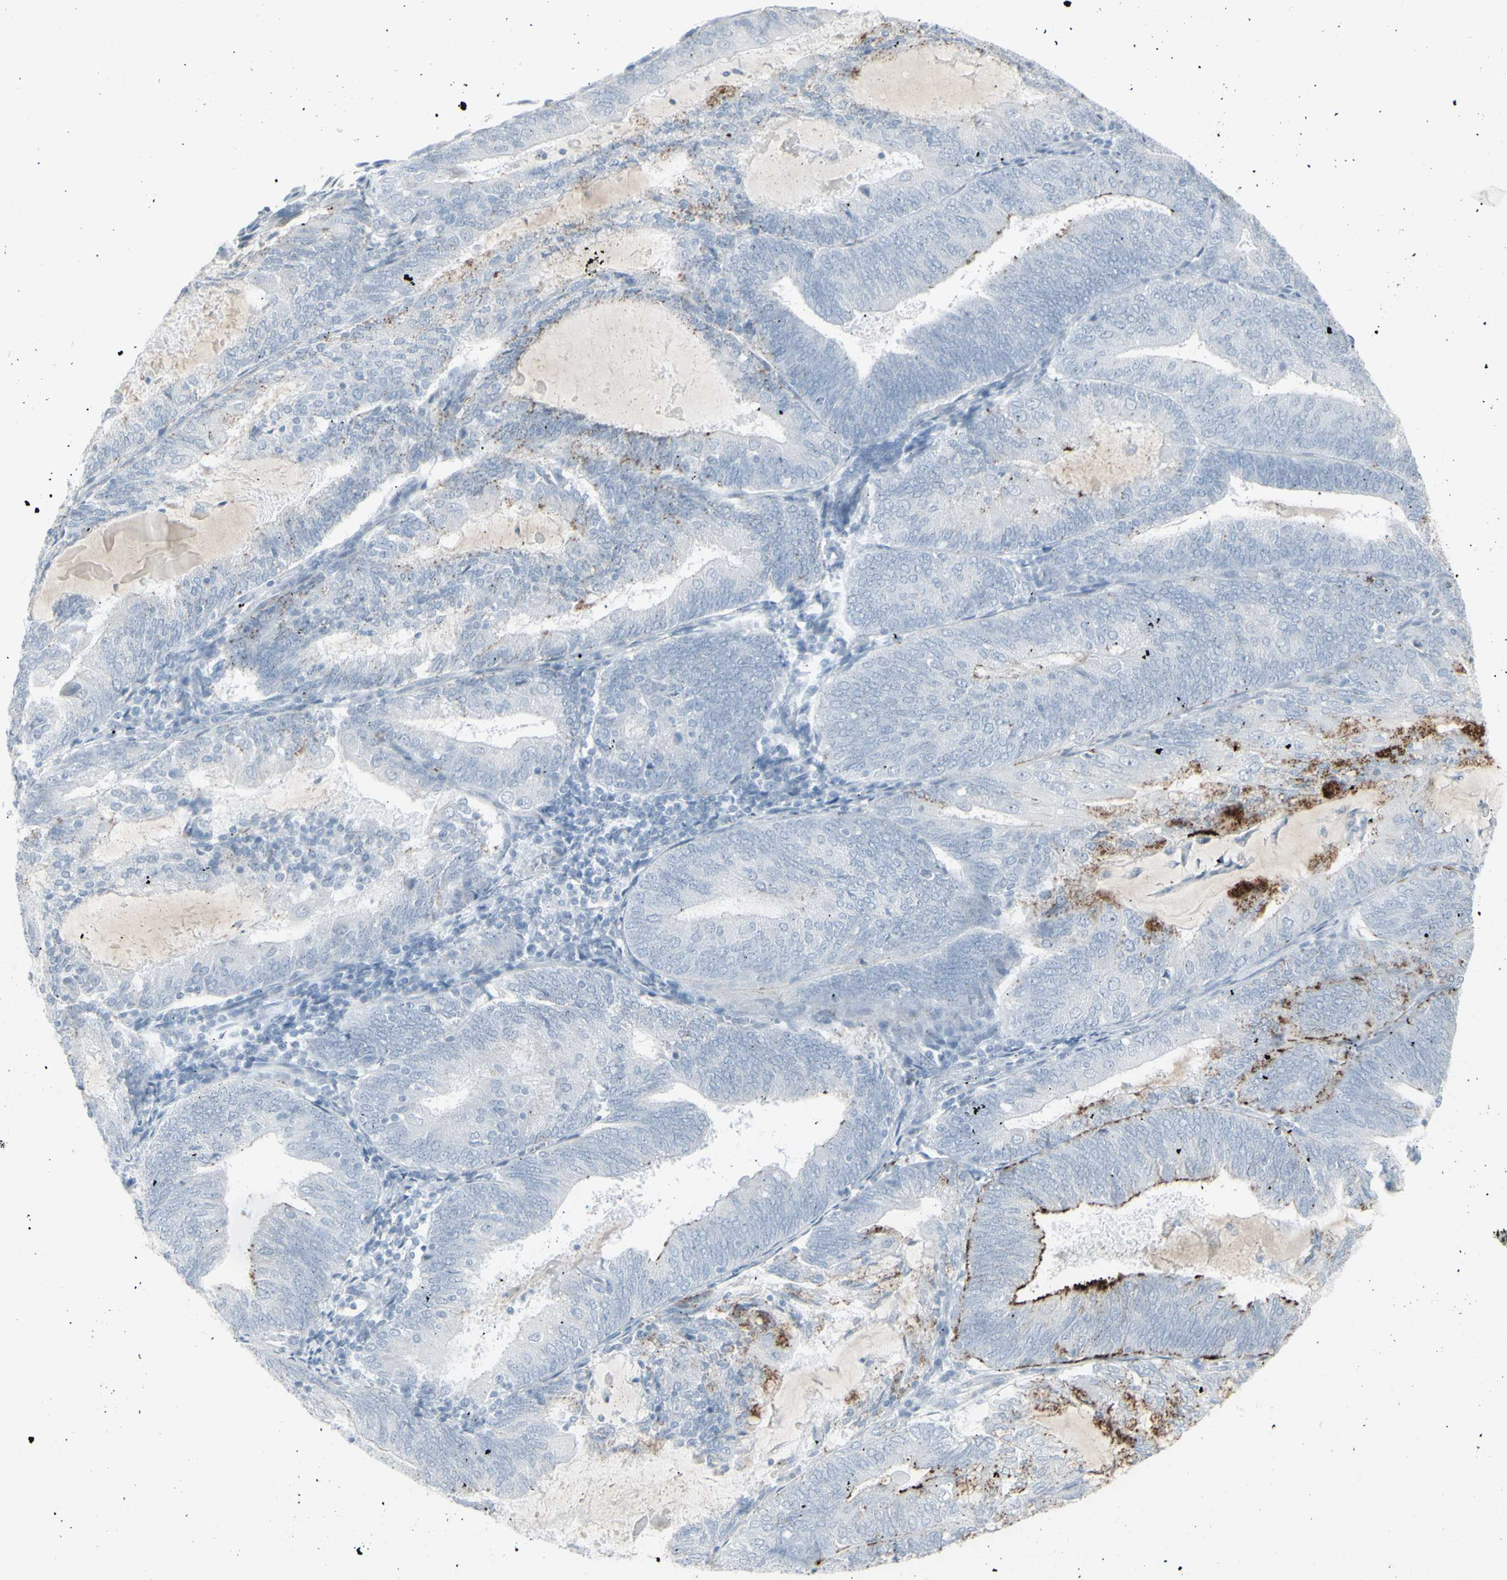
{"staining": {"intensity": "moderate", "quantity": "<25%", "location": "cytoplasmic/membranous"}, "tissue": "endometrial cancer", "cell_type": "Tumor cells", "image_type": "cancer", "snomed": [{"axis": "morphology", "description": "Adenocarcinoma, NOS"}, {"axis": "topography", "description": "Endometrium"}], "caption": "About <25% of tumor cells in endometrial adenocarcinoma show moderate cytoplasmic/membranous protein staining as visualized by brown immunohistochemical staining.", "gene": "YBX2", "patient": {"sex": "female", "age": 81}}